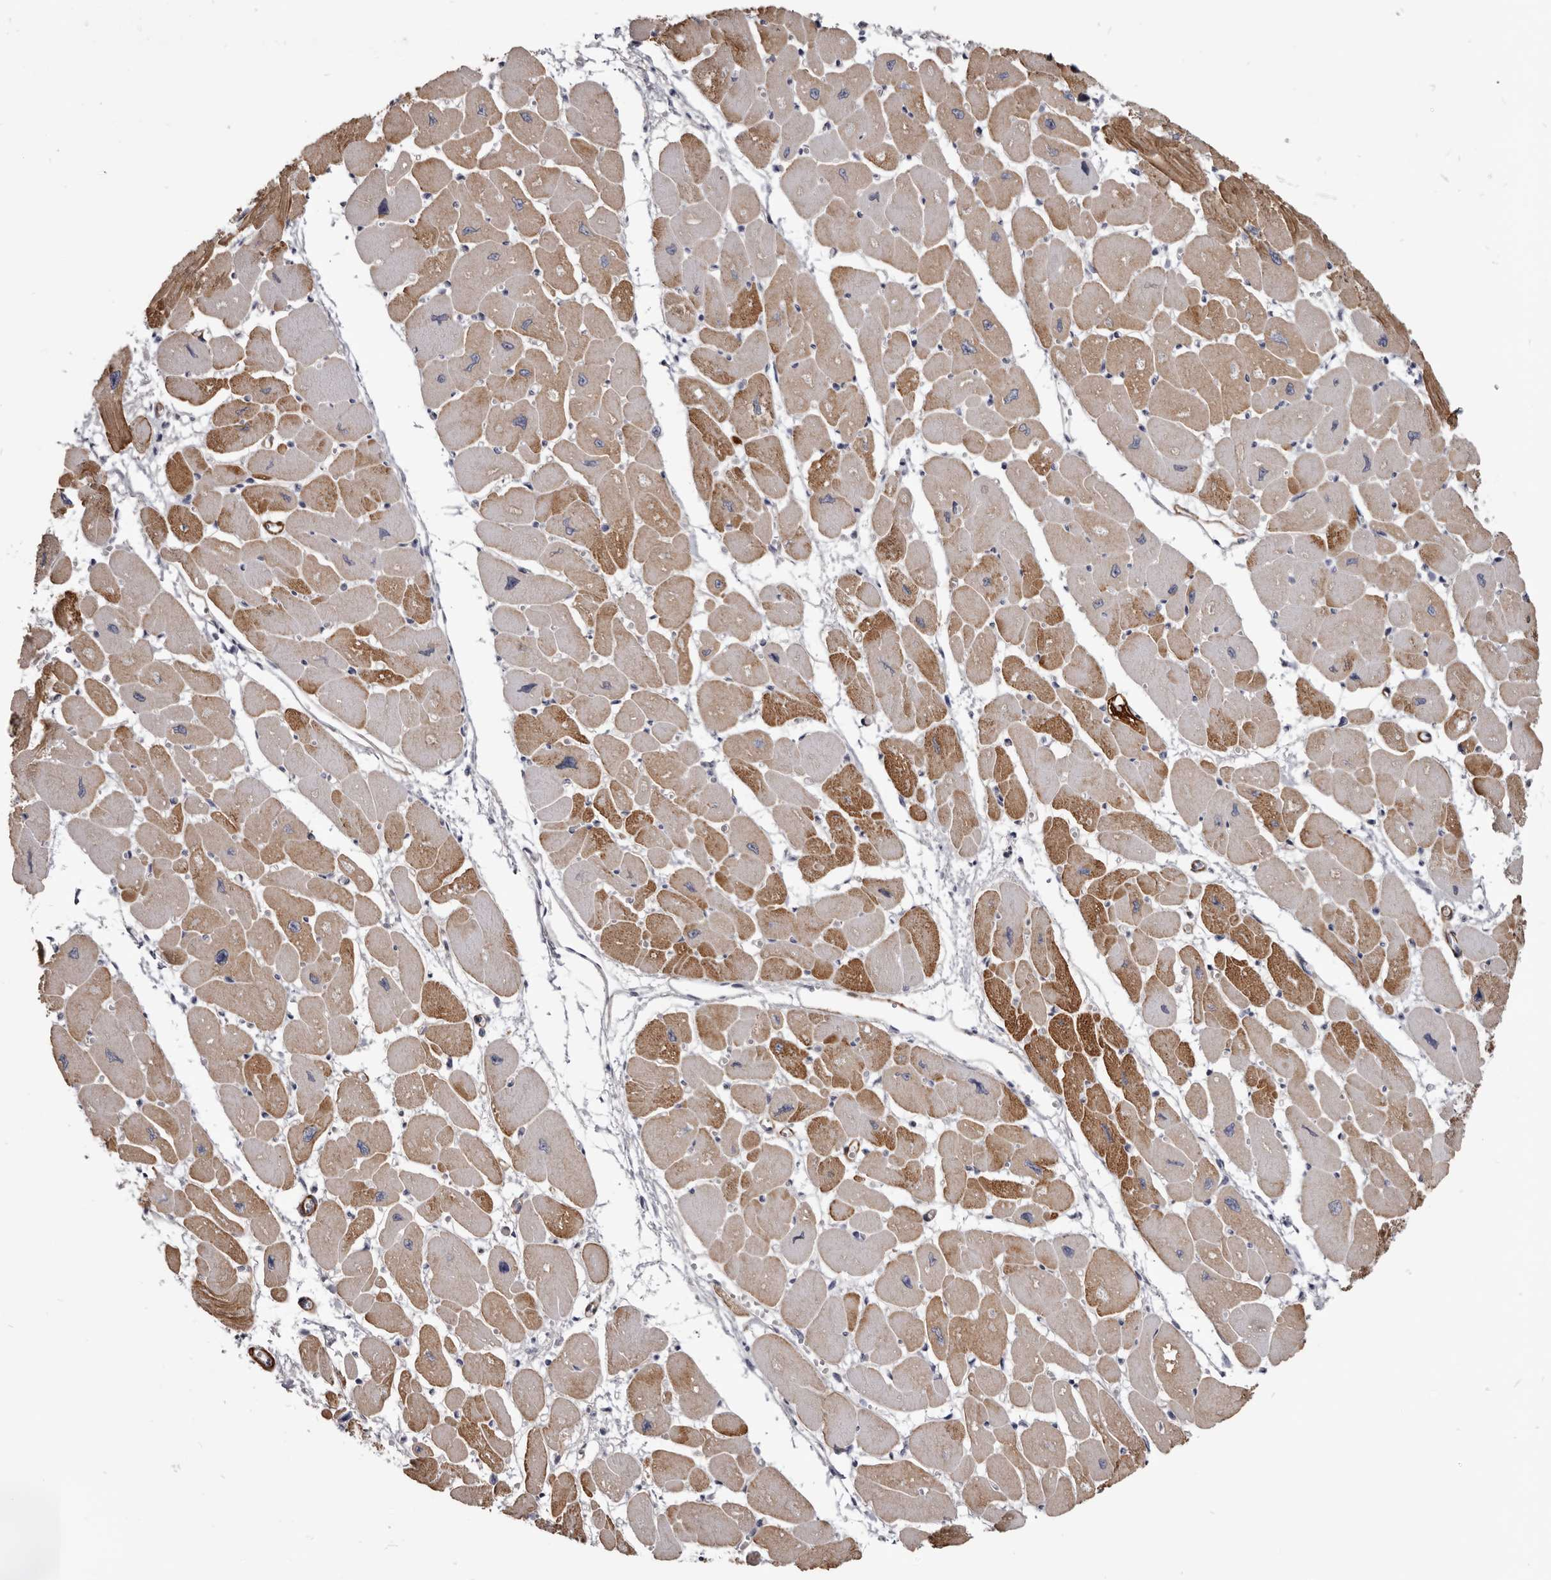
{"staining": {"intensity": "strong", "quantity": "25%-75%", "location": "cytoplasmic/membranous"}, "tissue": "heart muscle", "cell_type": "Cardiomyocytes", "image_type": "normal", "snomed": [{"axis": "morphology", "description": "Normal tissue, NOS"}, {"axis": "topography", "description": "Heart"}], "caption": "Protein staining of unremarkable heart muscle reveals strong cytoplasmic/membranous positivity in approximately 25%-75% of cardiomyocytes.", "gene": "CGN", "patient": {"sex": "female", "age": 54}}